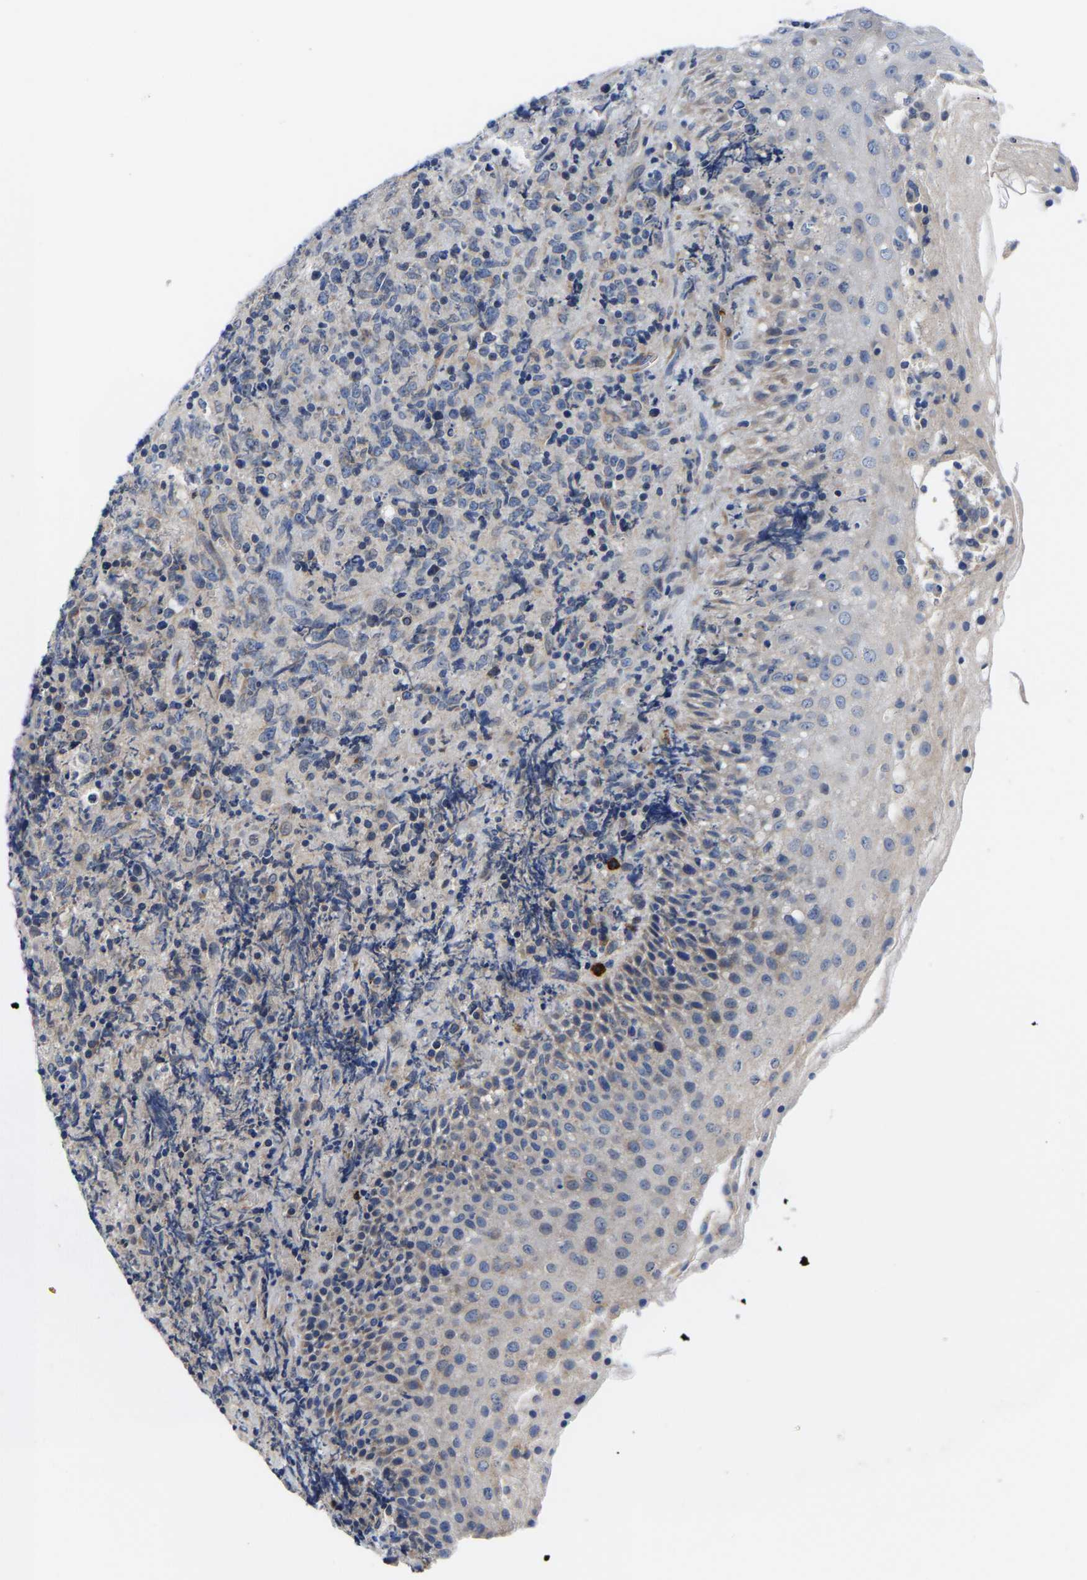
{"staining": {"intensity": "negative", "quantity": "none", "location": "none"}, "tissue": "lymphoma", "cell_type": "Tumor cells", "image_type": "cancer", "snomed": [{"axis": "morphology", "description": "Malignant lymphoma, non-Hodgkin's type, High grade"}, {"axis": "topography", "description": "Tonsil"}], "caption": "IHC micrograph of neoplastic tissue: malignant lymphoma, non-Hodgkin's type (high-grade) stained with DAB (3,3'-diaminobenzidine) exhibits no significant protein staining in tumor cells.", "gene": "RINT1", "patient": {"sex": "female", "age": 36}}